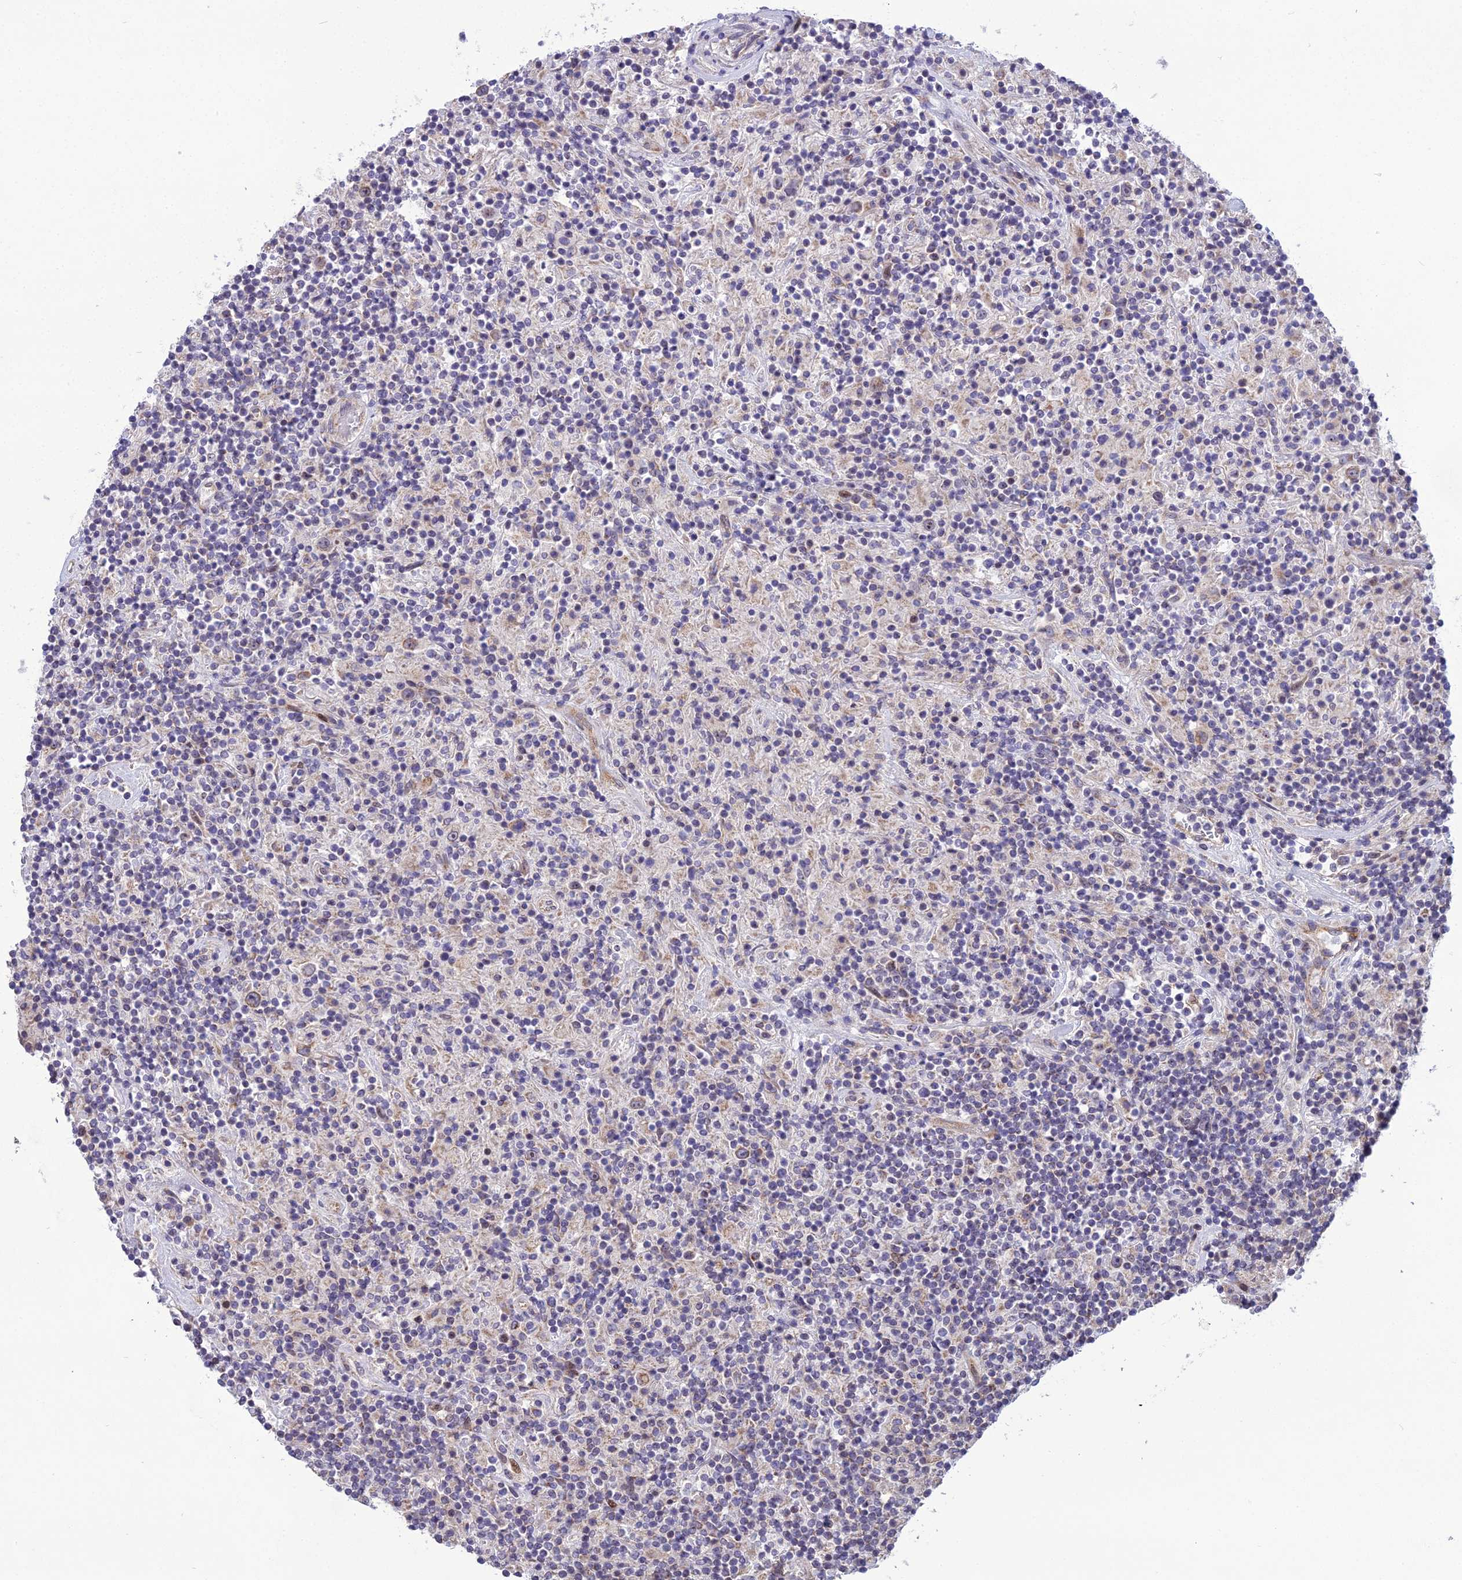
{"staining": {"intensity": "negative", "quantity": "none", "location": "none"}, "tissue": "lymphoma", "cell_type": "Tumor cells", "image_type": "cancer", "snomed": [{"axis": "morphology", "description": "Hodgkin's disease, NOS"}, {"axis": "topography", "description": "Lymph node"}], "caption": "This is a photomicrograph of IHC staining of lymphoma, which shows no staining in tumor cells.", "gene": "NODAL", "patient": {"sex": "male", "age": 70}}